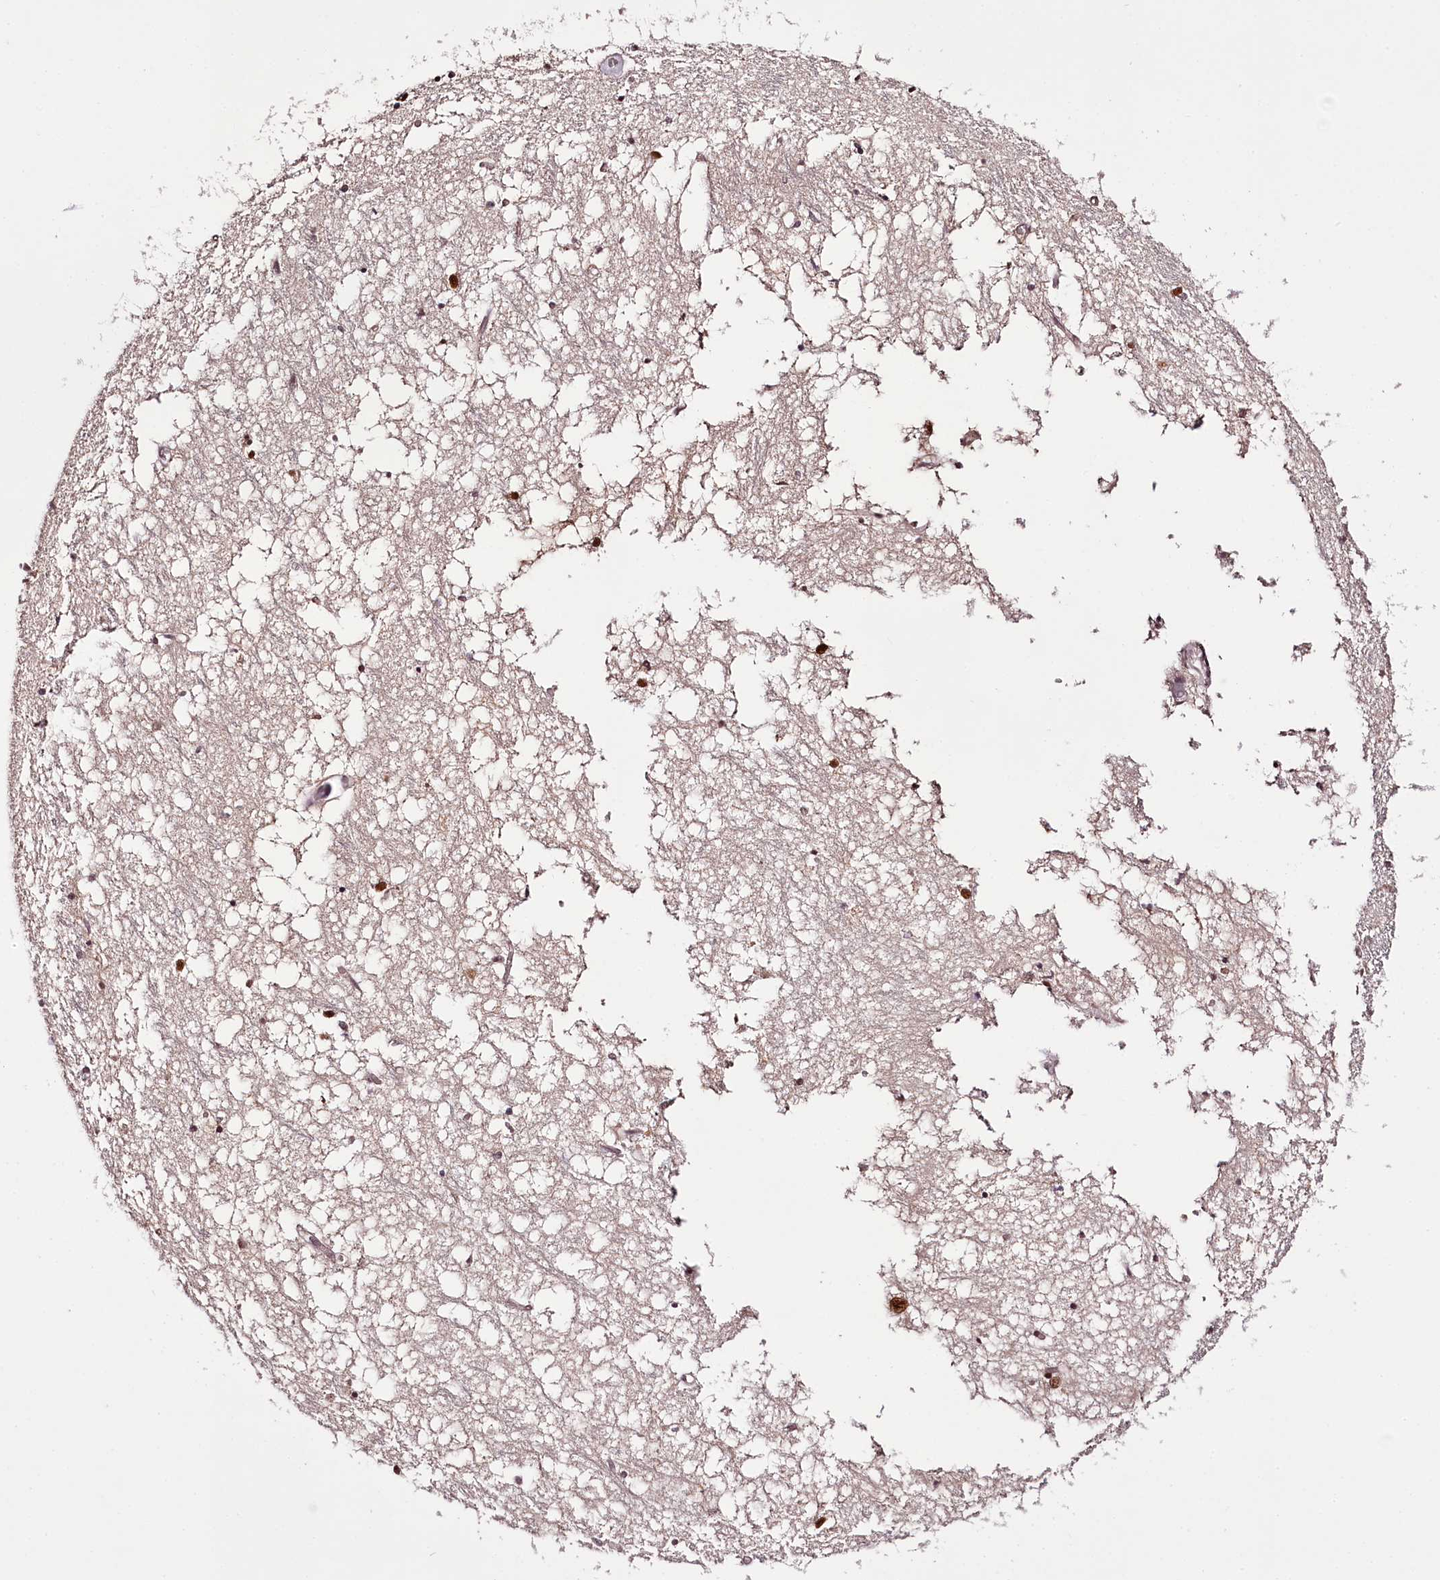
{"staining": {"intensity": "strong", "quantity": "<25%", "location": "nuclear"}, "tissue": "hippocampus", "cell_type": "Glial cells", "image_type": "normal", "snomed": [{"axis": "morphology", "description": "Normal tissue, NOS"}, {"axis": "topography", "description": "Hippocampus"}], "caption": "The histopathology image shows immunohistochemical staining of benign hippocampus. There is strong nuclear staining is appreciated in approximately <25% of glial cells. (Stains: DAB in brown, nuclei in blue, Microscopy: brightfield microscopy at high magnification).", "gene": "TTC33", "patient": {"sex": "male", "age": 70}}